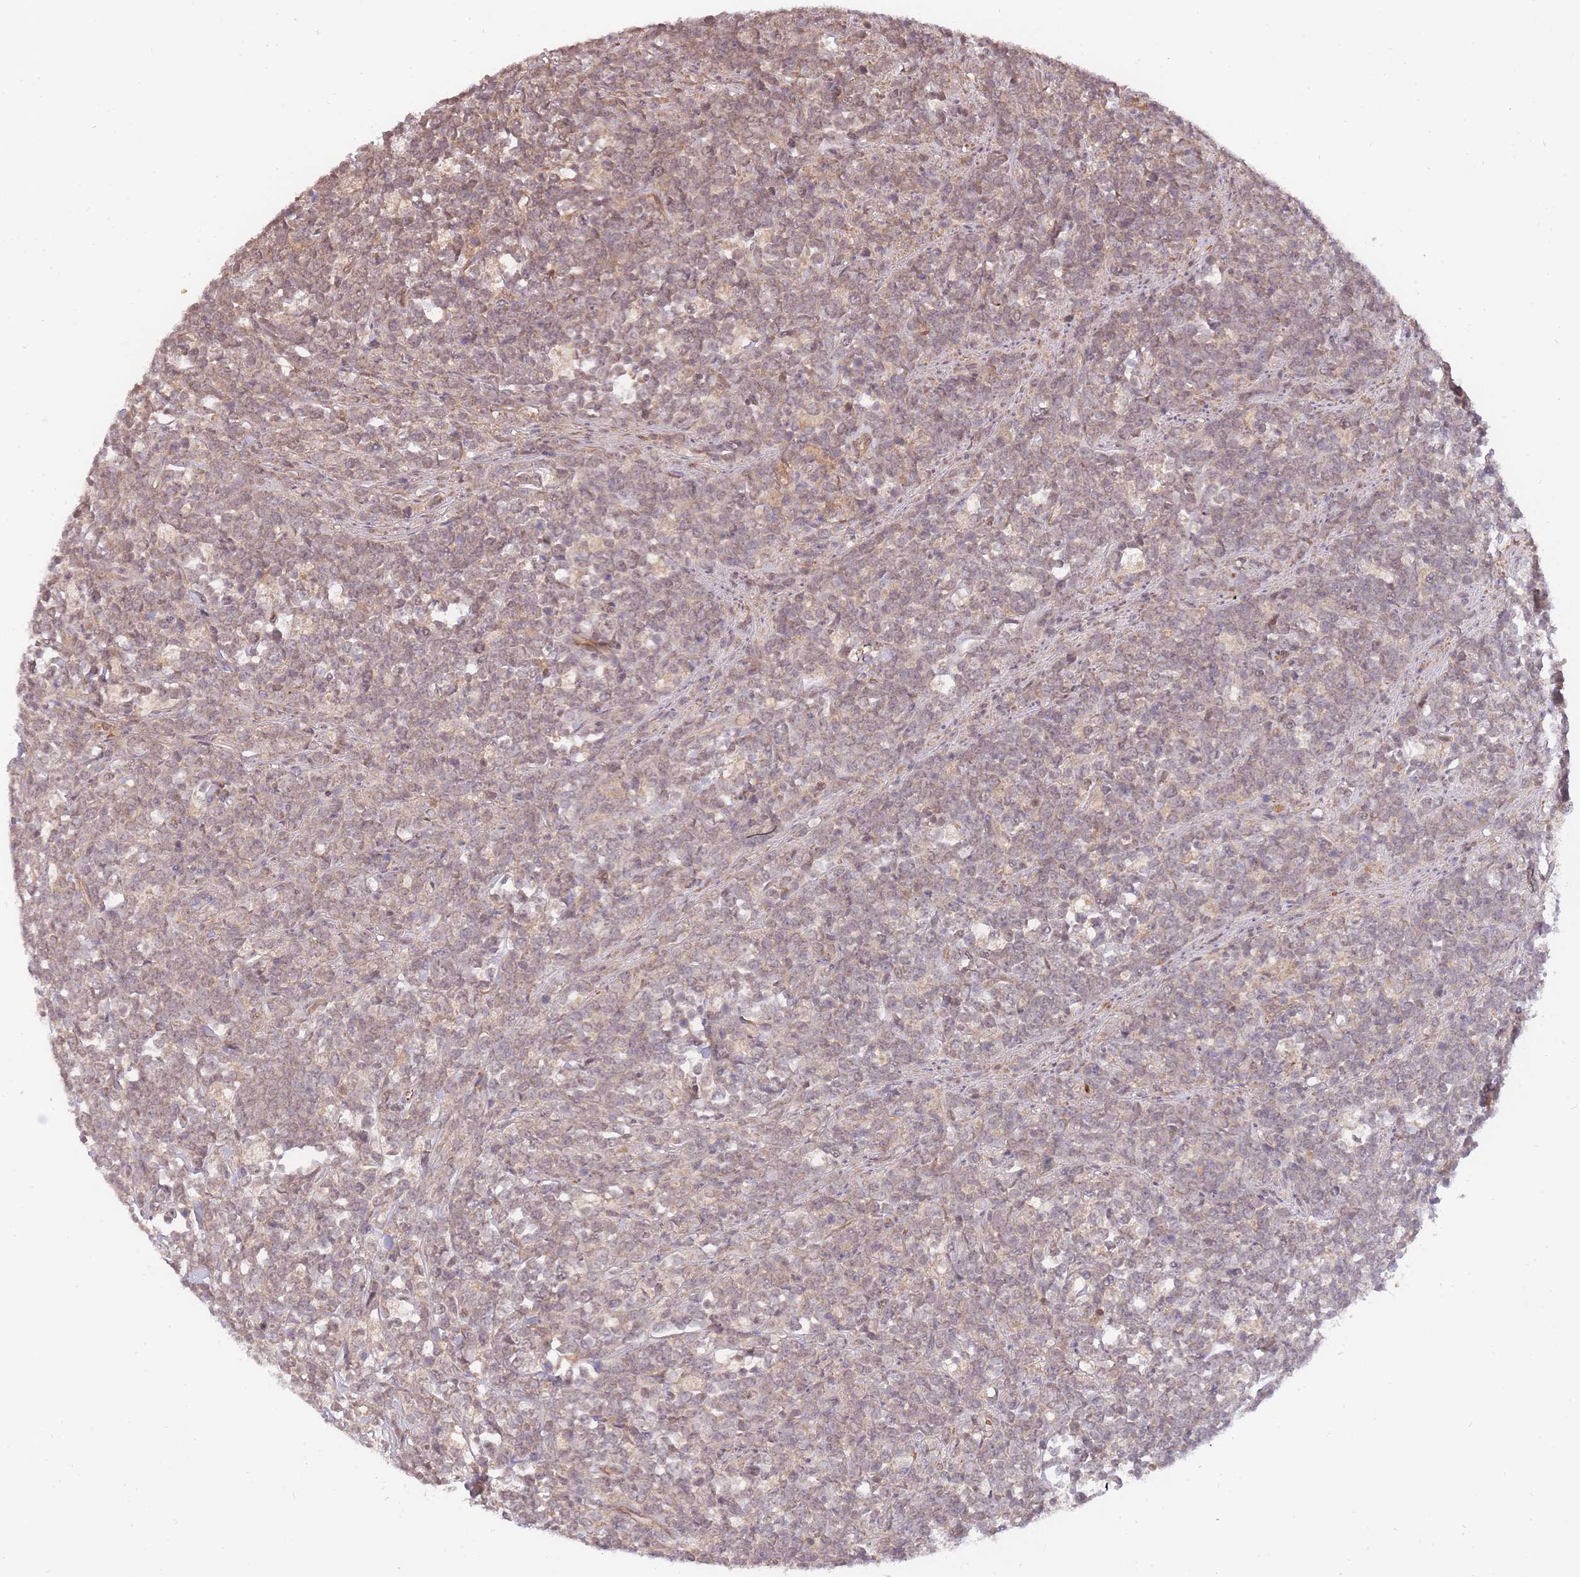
{"staining": {"intensity": "weak", "quantity": ">75%", "location": "cytoplasmic/membranous,nuclear"}, "tissue": "lymphoma", "cell_type": "Tumor cells", "image_type": "cancer", "snomed": [{"axis": "morphology", "description": "Malignant lymphoma, non-Hodgkin's type, High grade"}, {"axis": "topography", "description": "Small intestine"}, {"axis": "topography", "description": "Colon"}], "caption": "Lymphoma stained with DAB IHC shows low levels of weak cytoplasmic/membranous and nuclear staining in approximately >75% of tumor cells.", "gene": "SMC6", "patient": {"sex": "male", "age": 8}}